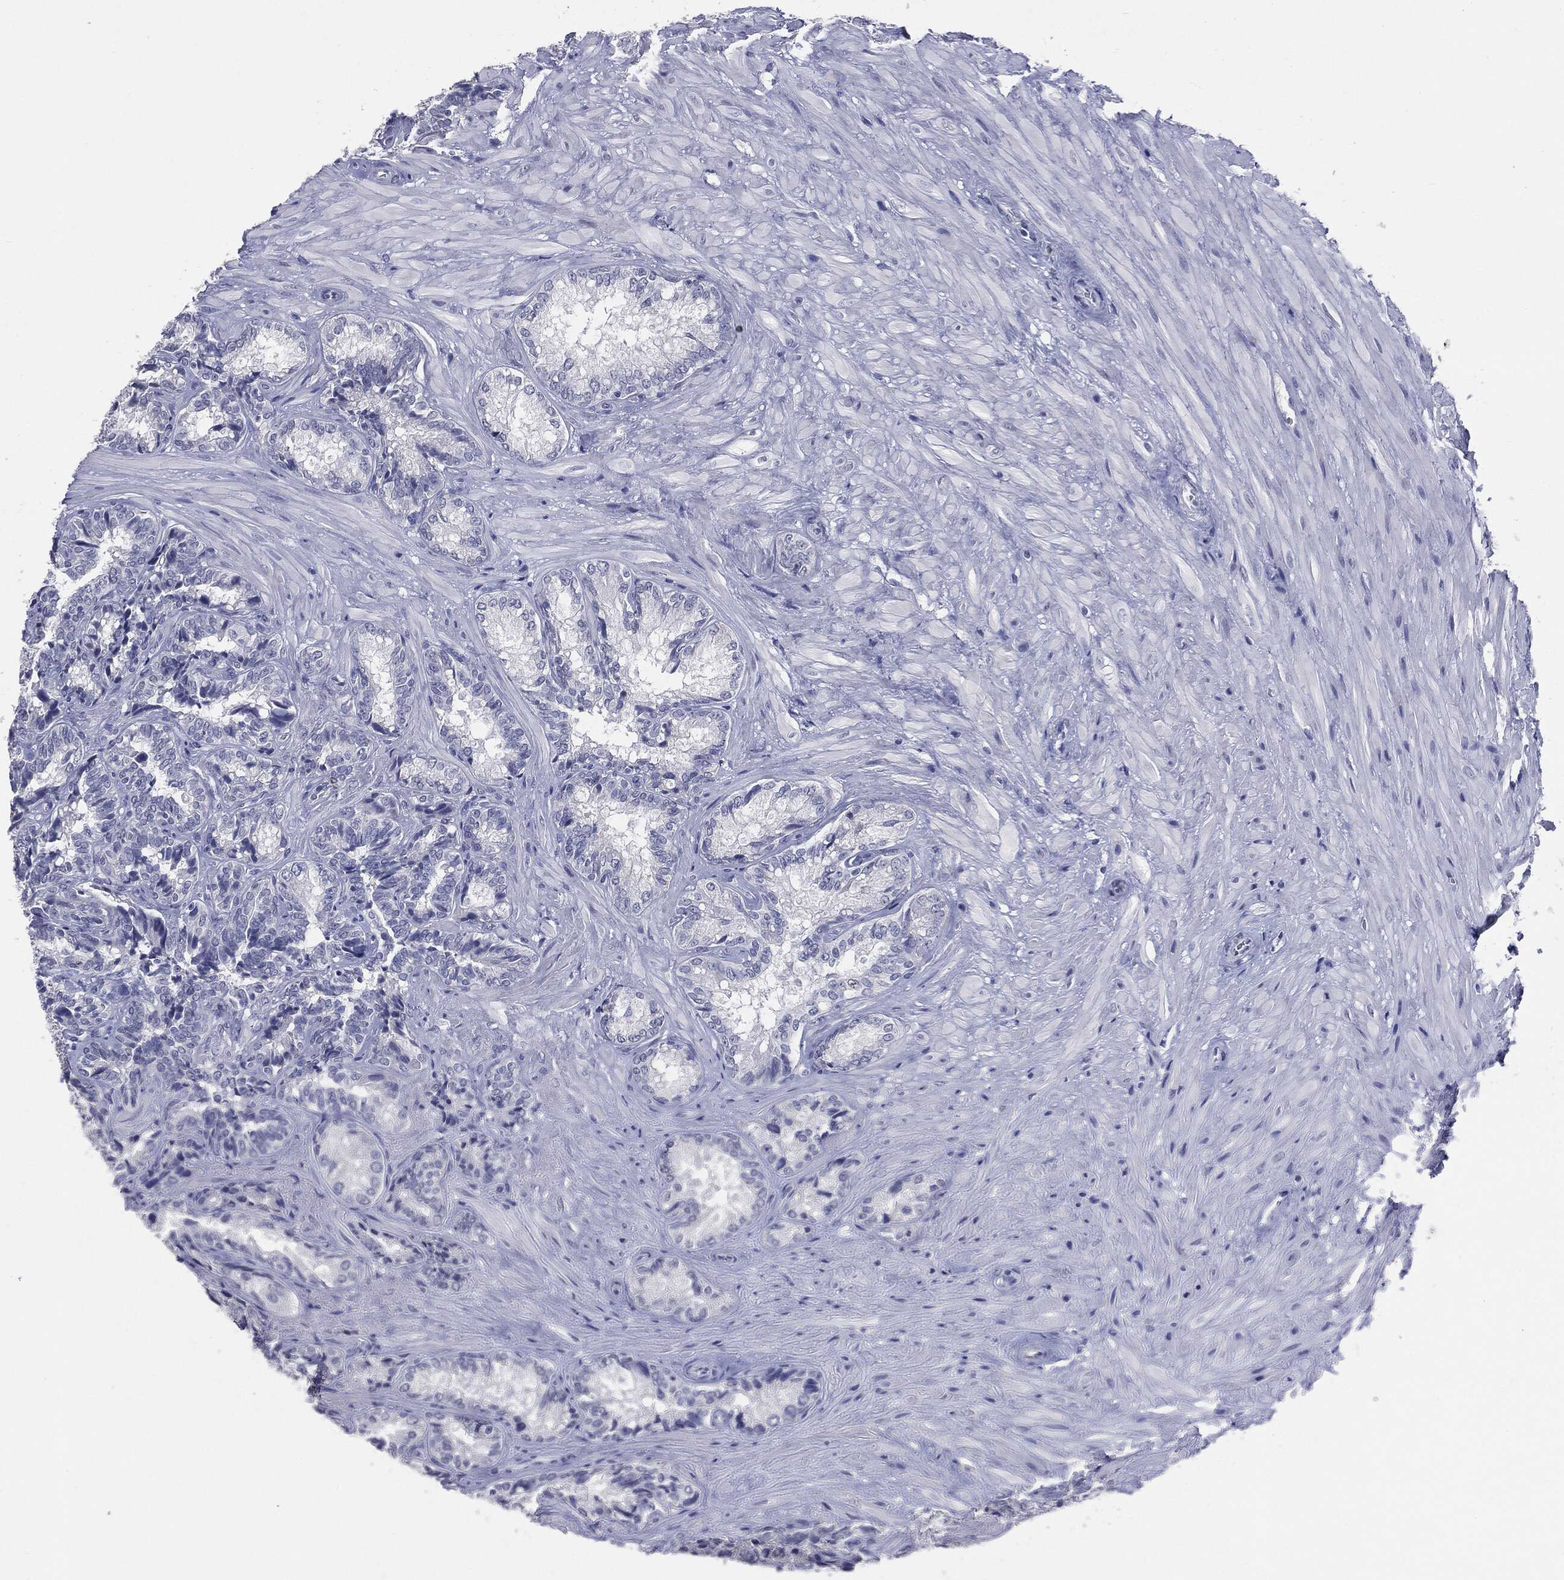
{"staining": {"intensity": "negative", "quantity": "none", "location": "none"}, "tissue": "seminal vesicle", "cell_type": "Glandular cells", "image_type": "normal", "snomed": [{"axis": "morphology", "description": "Normal tissue, NOS"}, {"axis": "topography", "description": "Seminal veicle"}], "caption": "This is an IHC image of unremarkable human seminal vesicle. There is no staining in glandular cells.", "gene": "TSHB", "patient": {"sex": "male", "age": 68}}